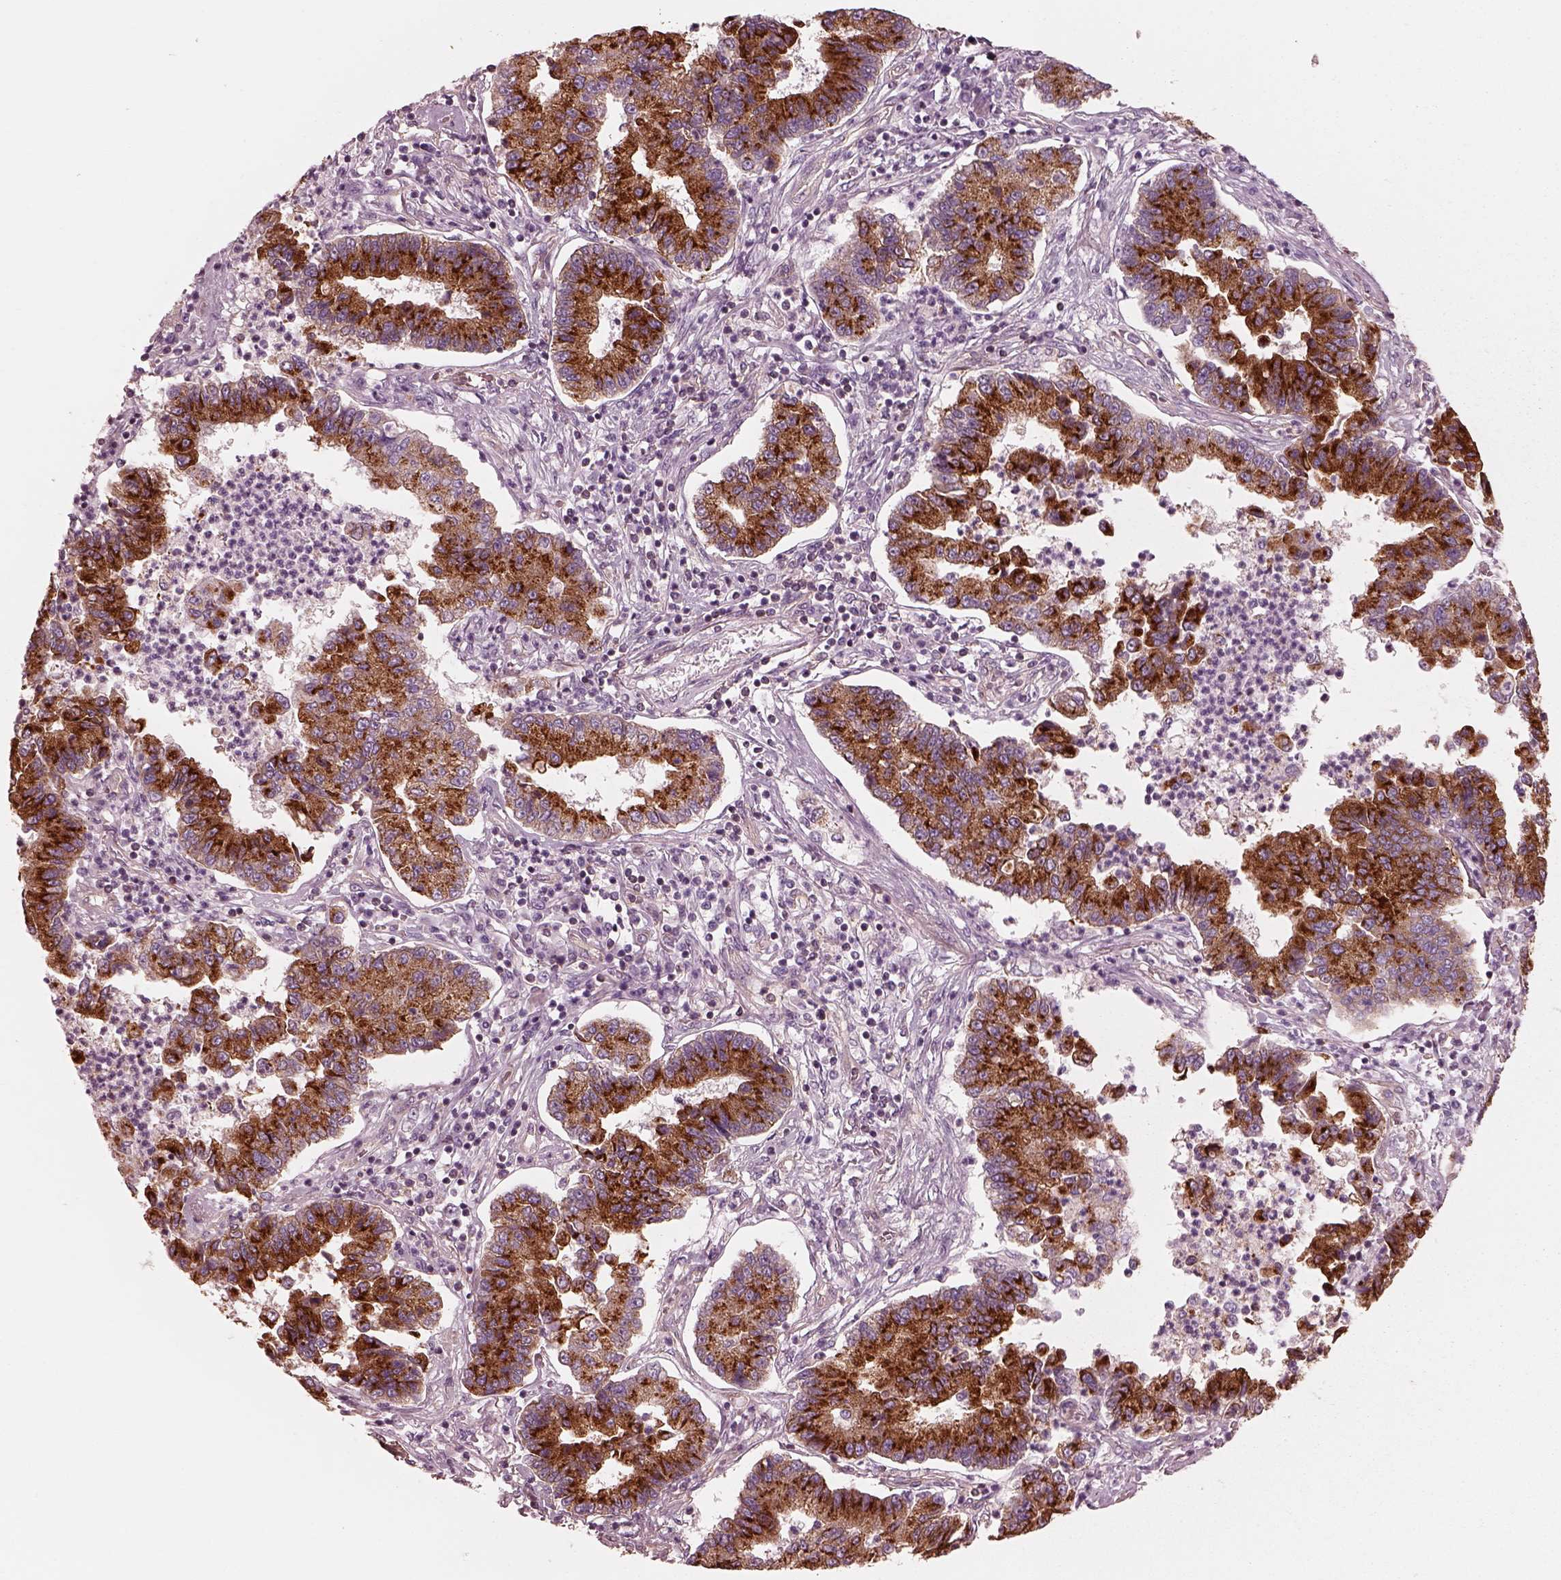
{"staining": {"intensity": "strong", "quantity": ">75%", "location": "cytoplasmic/membranous"}, "tissue": "lung cancer", "cell_type": "Tumor cells", "image_type": "cancer", "snomed": [{"axis": "morphology", "description": "Adenocarcinoma, NOS"}, {"axis": "topography", "description": "Lung"}], "caption": "About >75% of tumor cells in lung adenocarcinoma reveal strong cytoplasmic/membranous protein positivity as visualized by brown immunohistochemical staining.", "gene": "ELAPOR1", "patient": {"sex": "female", "age": 57}}